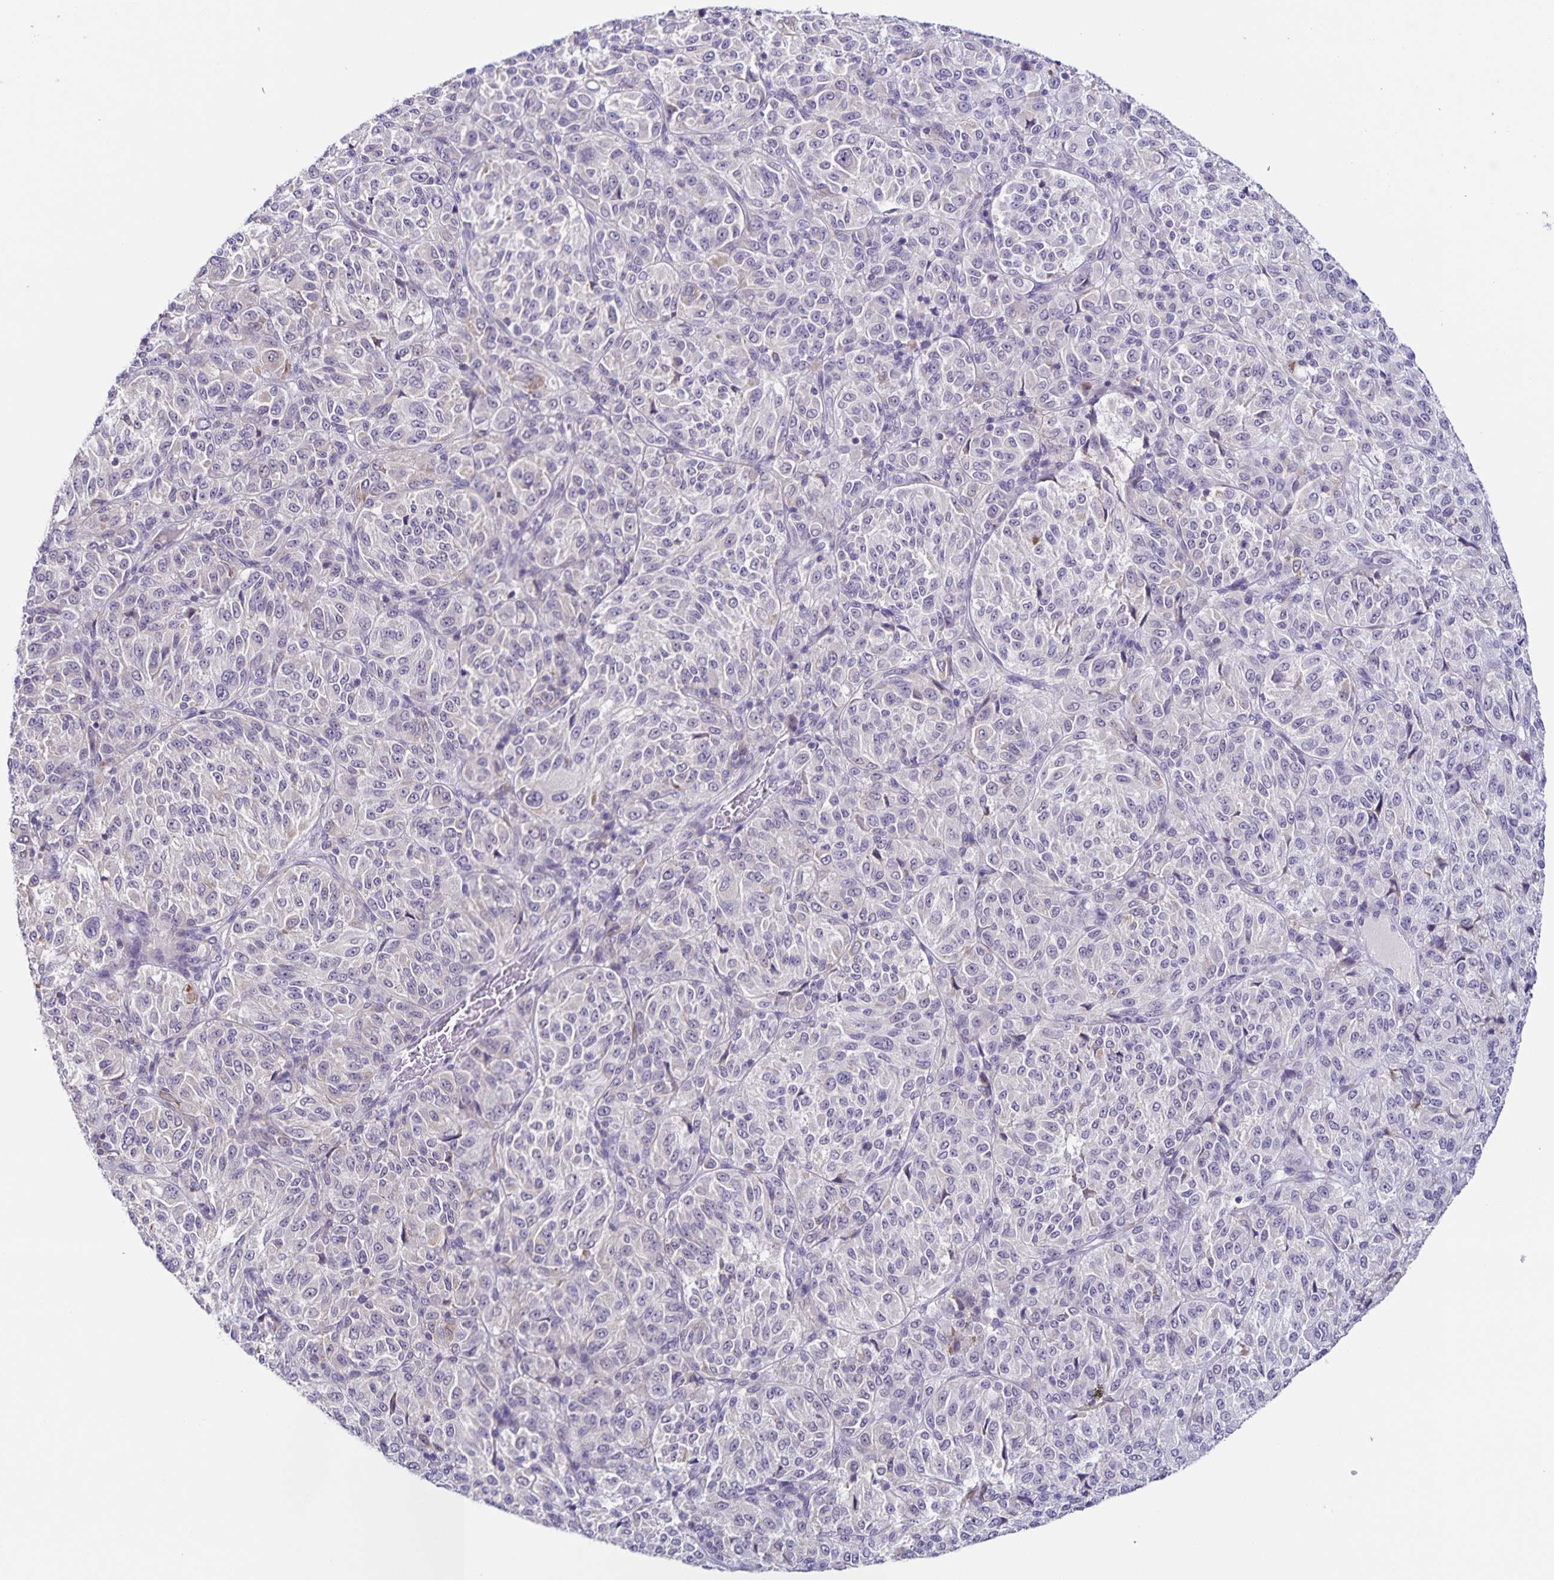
{"staining": {"intensity": "negative", "quantity": "none", "location": "none"}, "tissue": "melanoma", "cell_type": "Tumor cells", "image_type": "cancer", "snomed": [{"axis": "morphology", "description": "Malignant melanoma, Metastatic site"}, {"axis": "topography", "description": "Brain"}], "caption": "IHC histopathology image of malignant melanoma (metastatic site) stained for a protein (brown), which demonstrates no expression in tumor cells. (IHC, brightfield microscopy, high magnification).", "gene": "STPG4", "patient": {"sex": "female", "age": 56}}